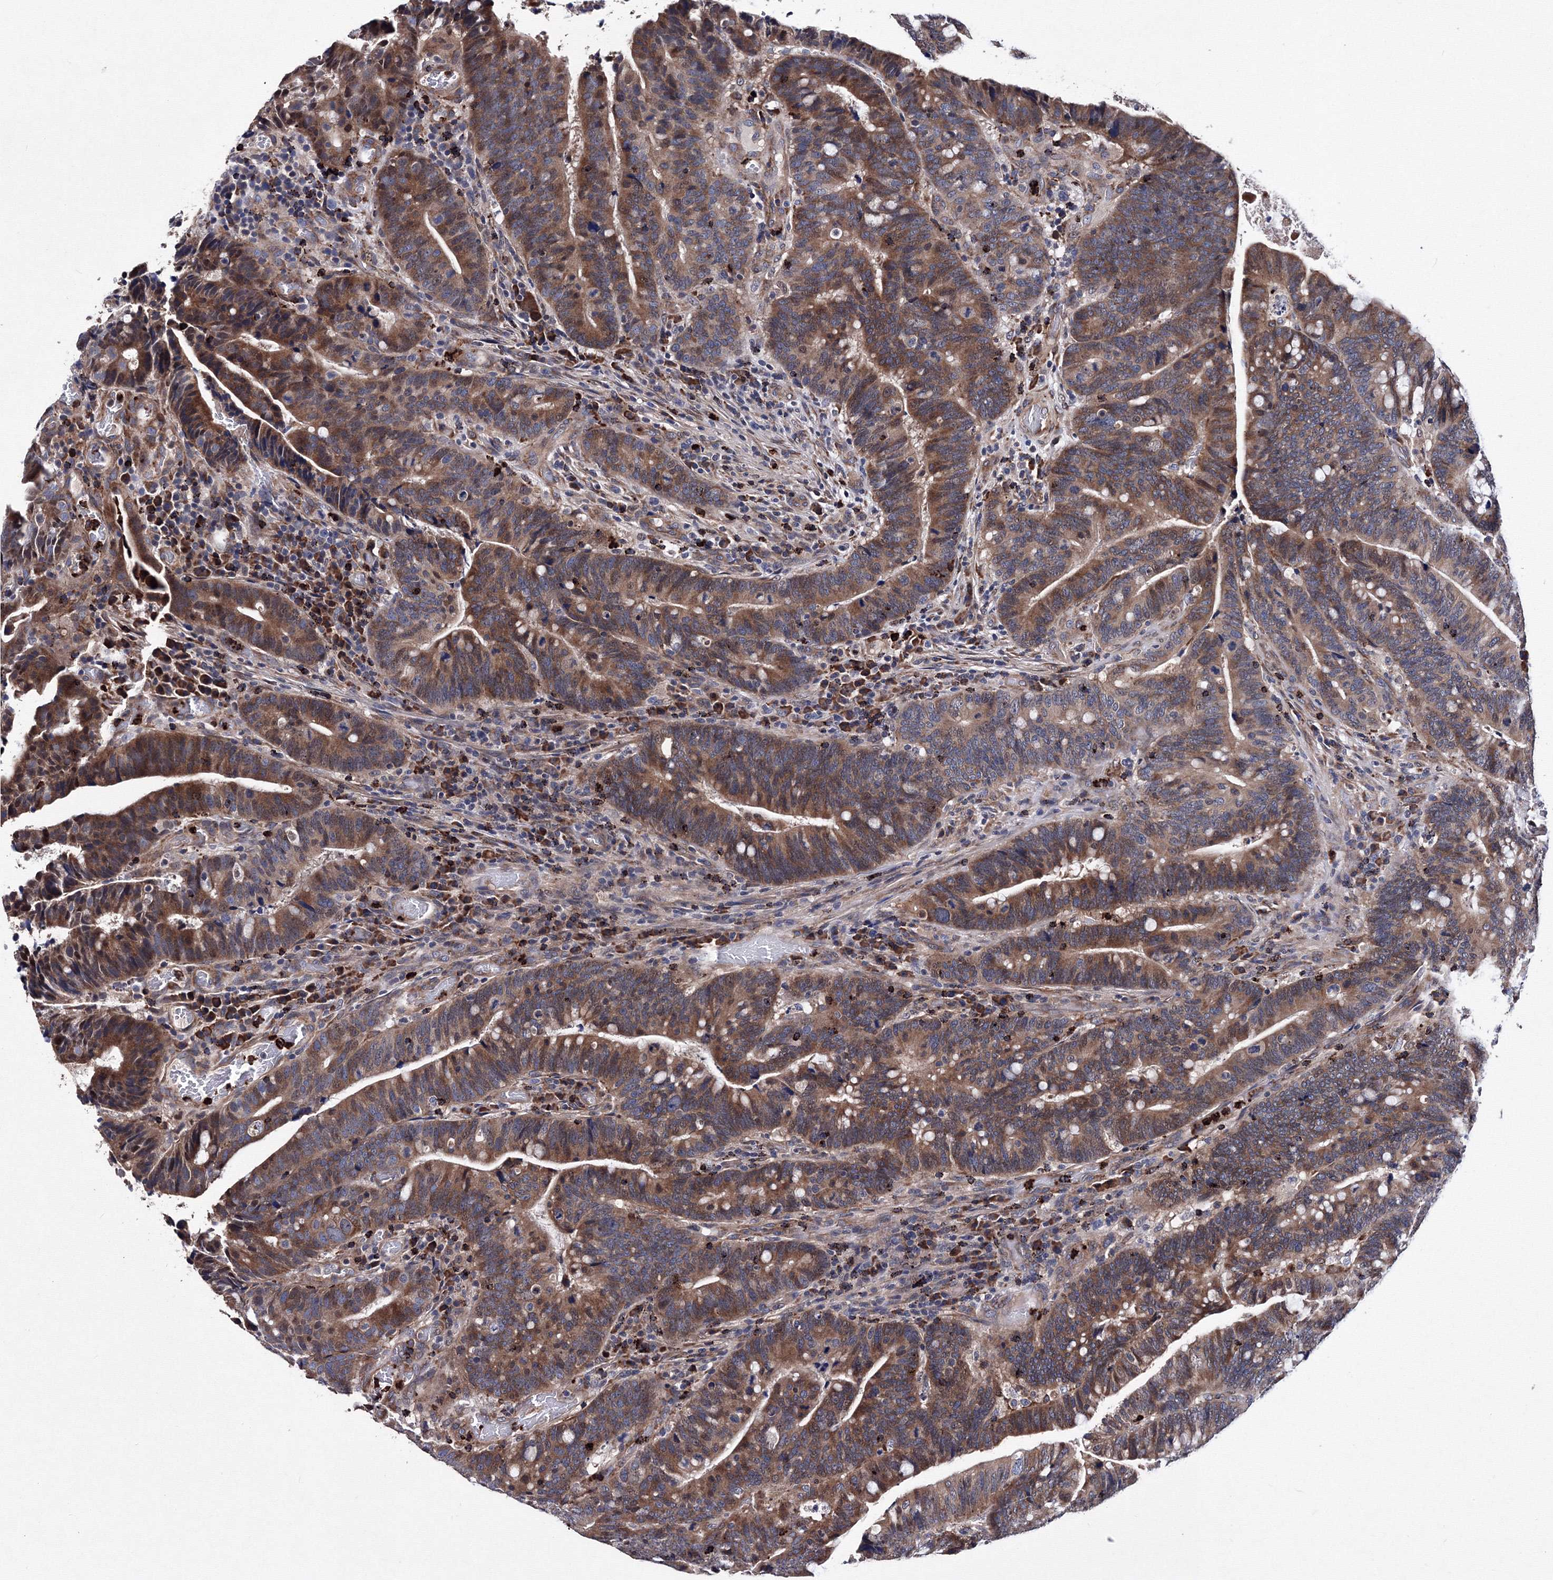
{"staining": {"intensity": "moderate", "quantity": ">75%", "location": "cytoplasmic/membranous"}, "tissue": "colorectal cancer", "cell_type": "Tumor cells", "image_type": "cancer", "snomed": [{"axis": "morphology", "description": "Adenocarcinoma, NOS"}, {"axis": "topography", "description": "Colon"}], "caption": "Colorectal adenocarcinoma stained for a protein (brown) reveals moderate cytoplasmic/membranous positive staining in approximately >75% of tumor cells.", "gene": "PHYKPL", "patient": {"sex": "female", "age": 66}}